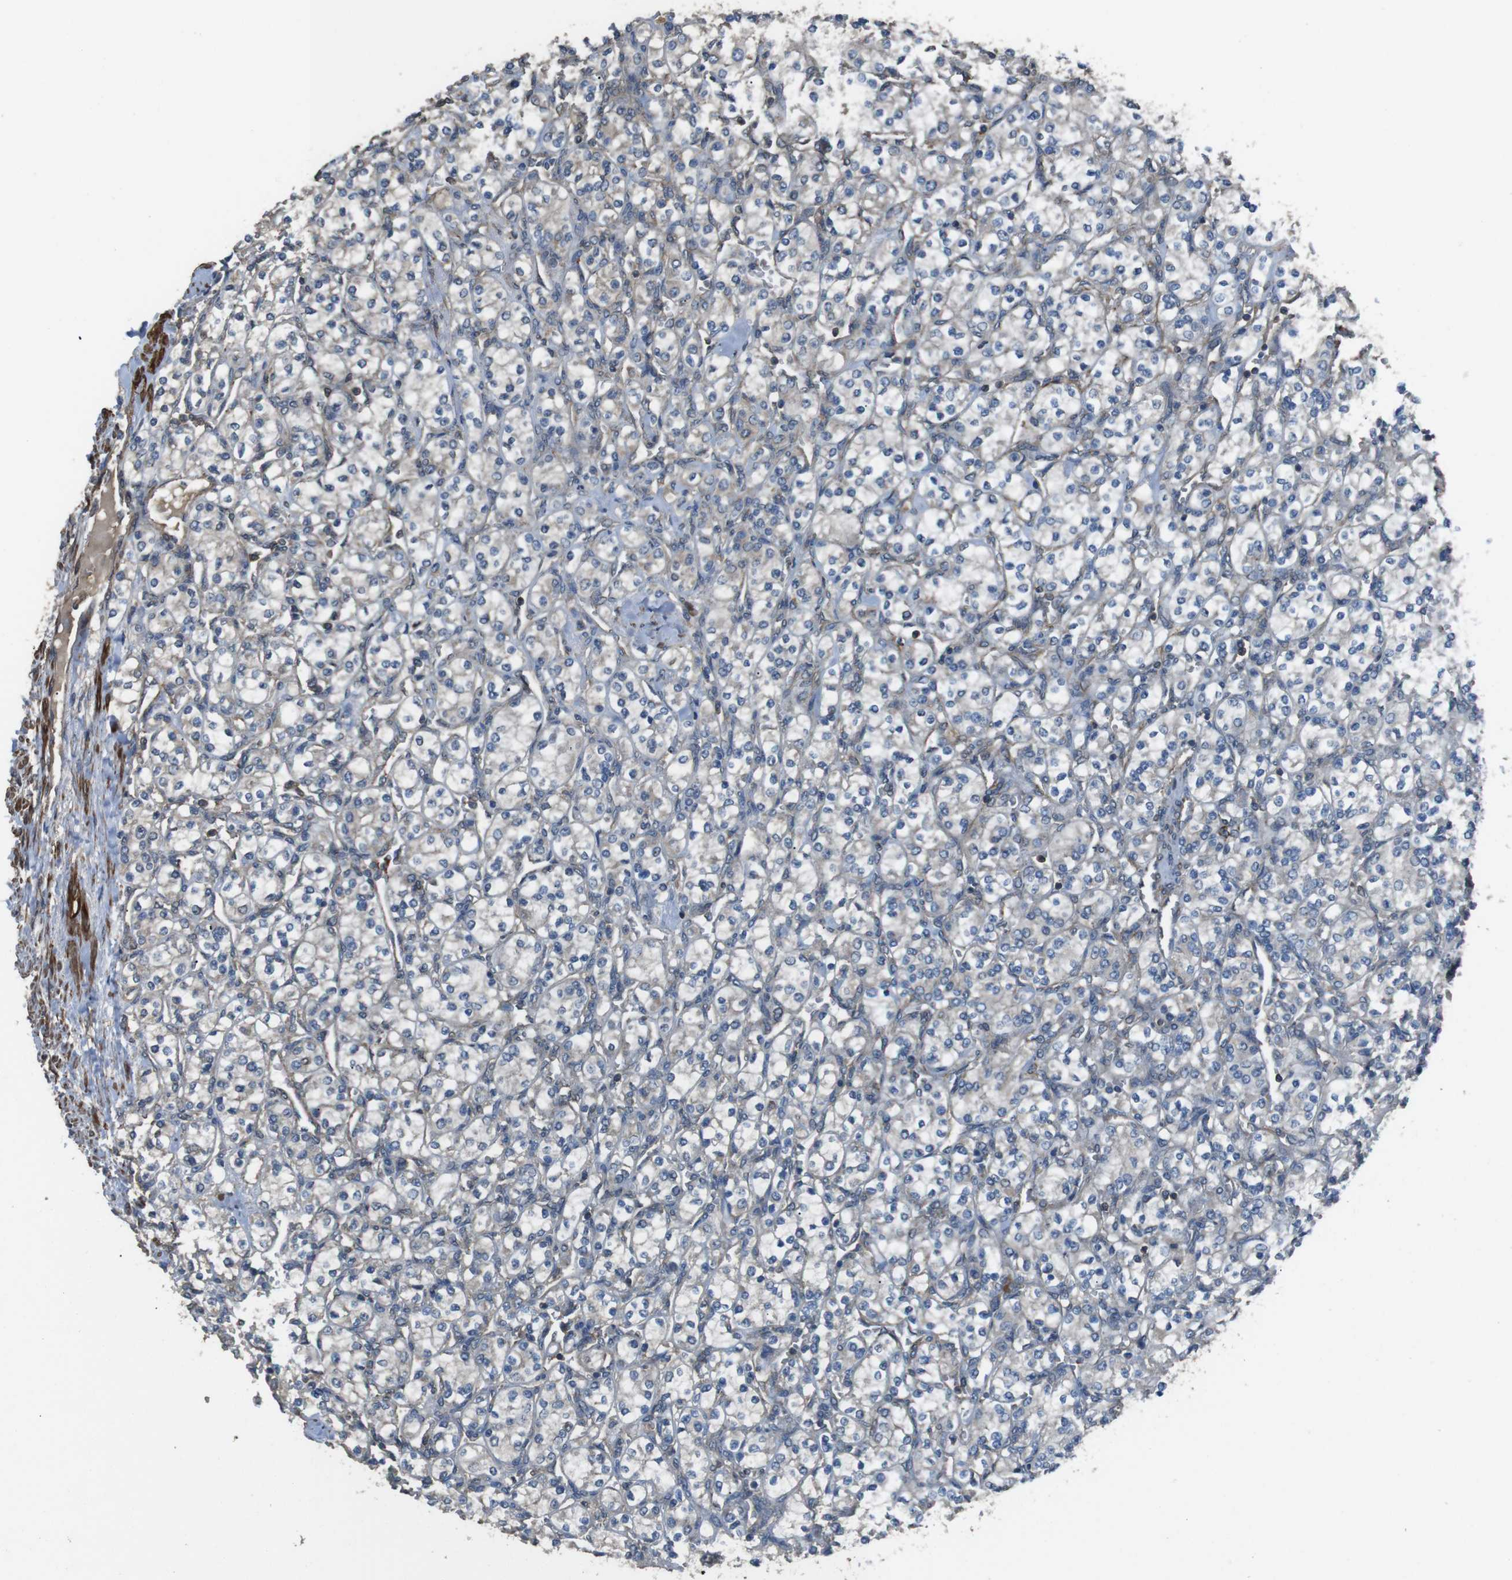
{"staining": {"intensity": "negative", "quantity": "none", "location": "none"}, "tissue": "renal cancer", "cell_type": "Tumor cells", "image_type": "cancer", "snomed": [{"axis": "morphology", "description": "Adenocarcinoma, NOS"}, {"axis": "topography", "description": "Kidney"}], "caption": "IHC image of neoplastic tissue: human renal cancer stained with DAB reveals no significant protein positivity in tumor cells.", "gene": "FUT2", "patient": {"sex": "male", "age": 77}}